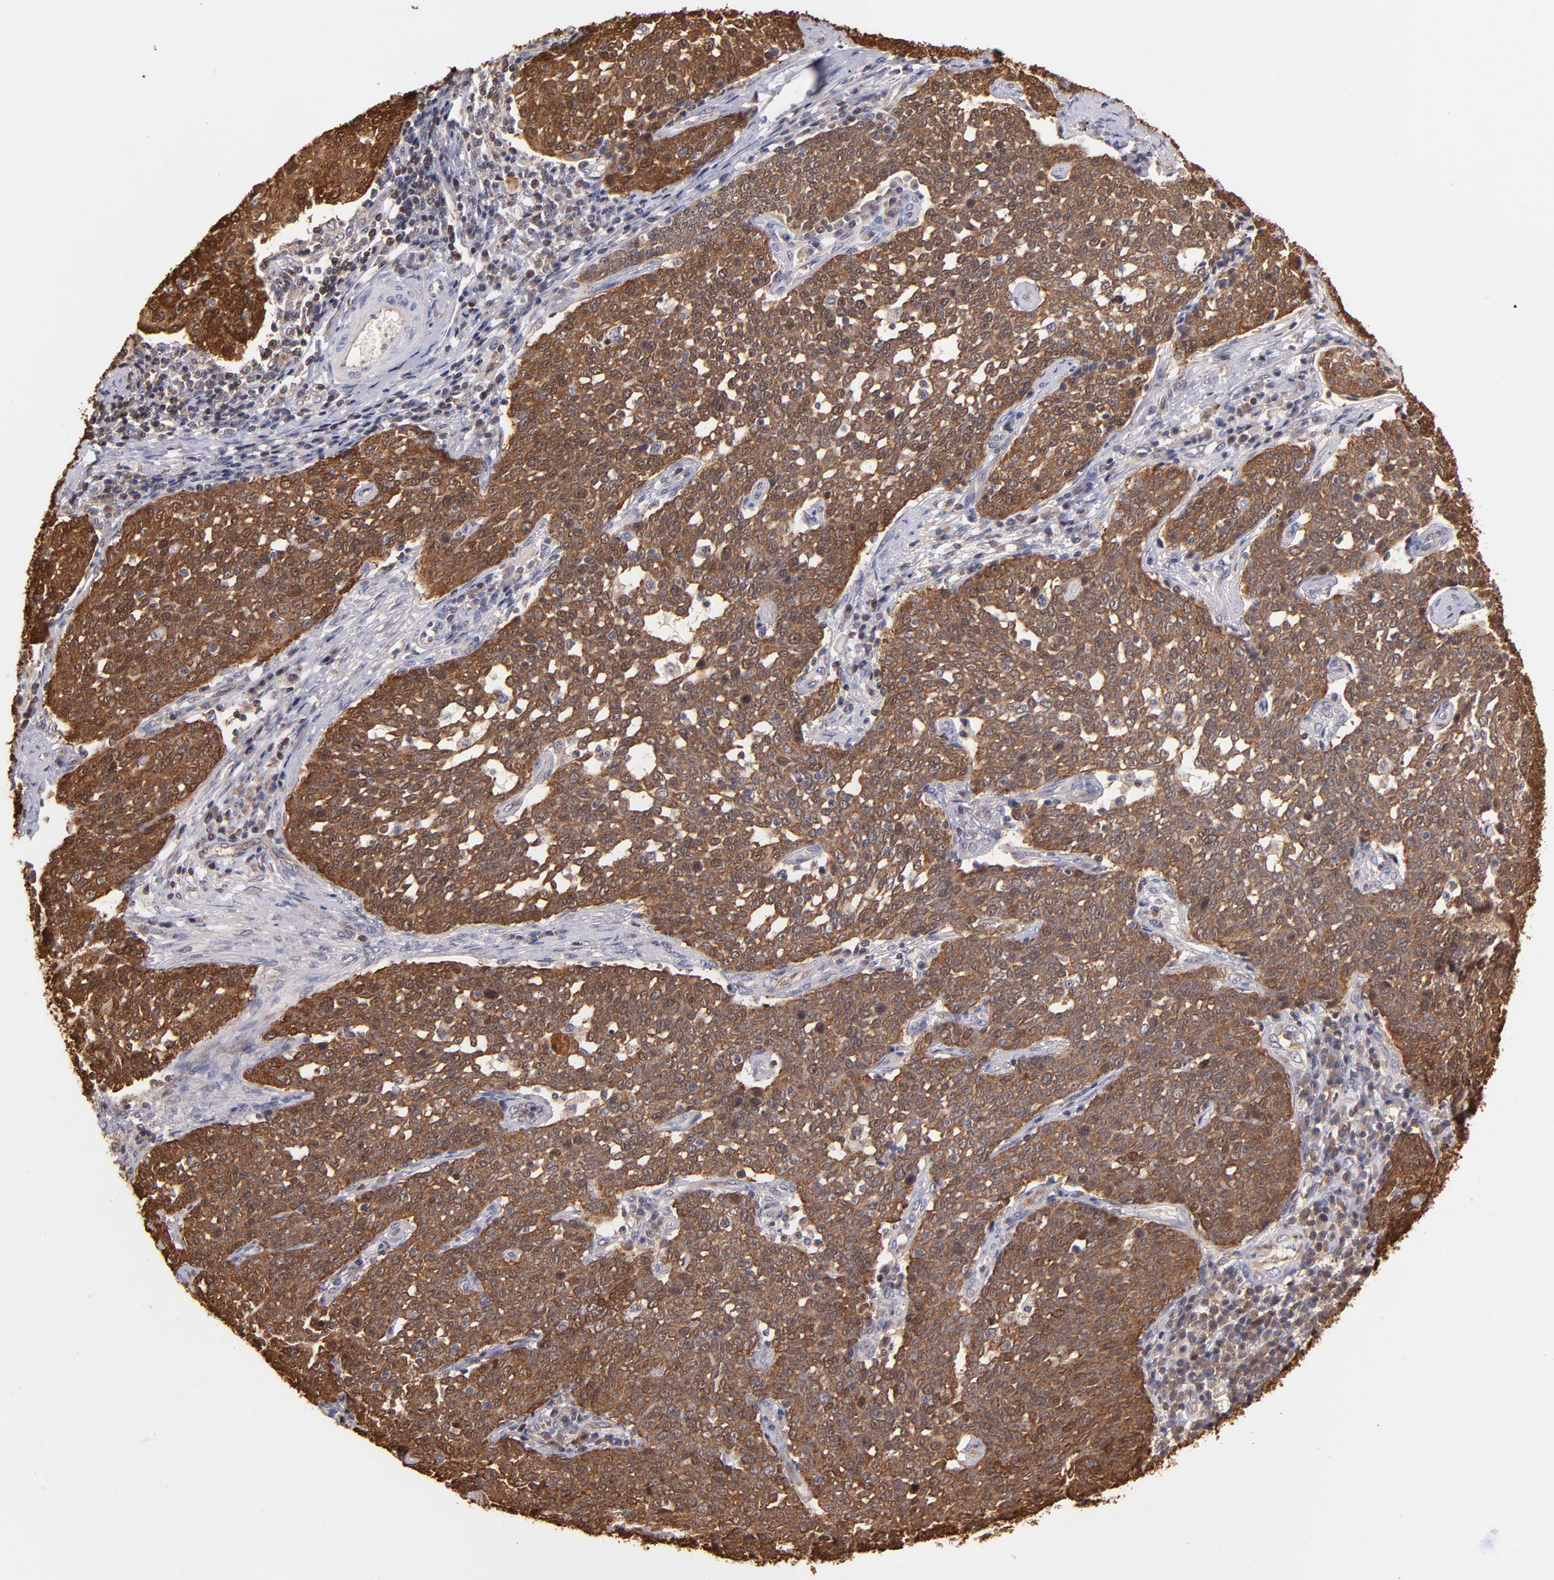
{"staining": {"intensity": "strong", "quantity": ">75%", "location": "cytoplasmic/membranous"}, "tissue": "cervical cancer", "cell_type": "Tumor cells", "image_type": "cancer", "snomed": [{"axis": "morphology", "description": "Squamous cell carcinoma, NOS"}, {"axis": "topography", "description": "Cervix"}], "caption": "Human squamous cell carcinoma (cervical) stained with a brown dye demonstrates strong cytoplasmic/membranous positive staining in approximately >75% of tumor cells.", "gene": "YWHAB", "patient": {"sex": "female", "age": 34}}